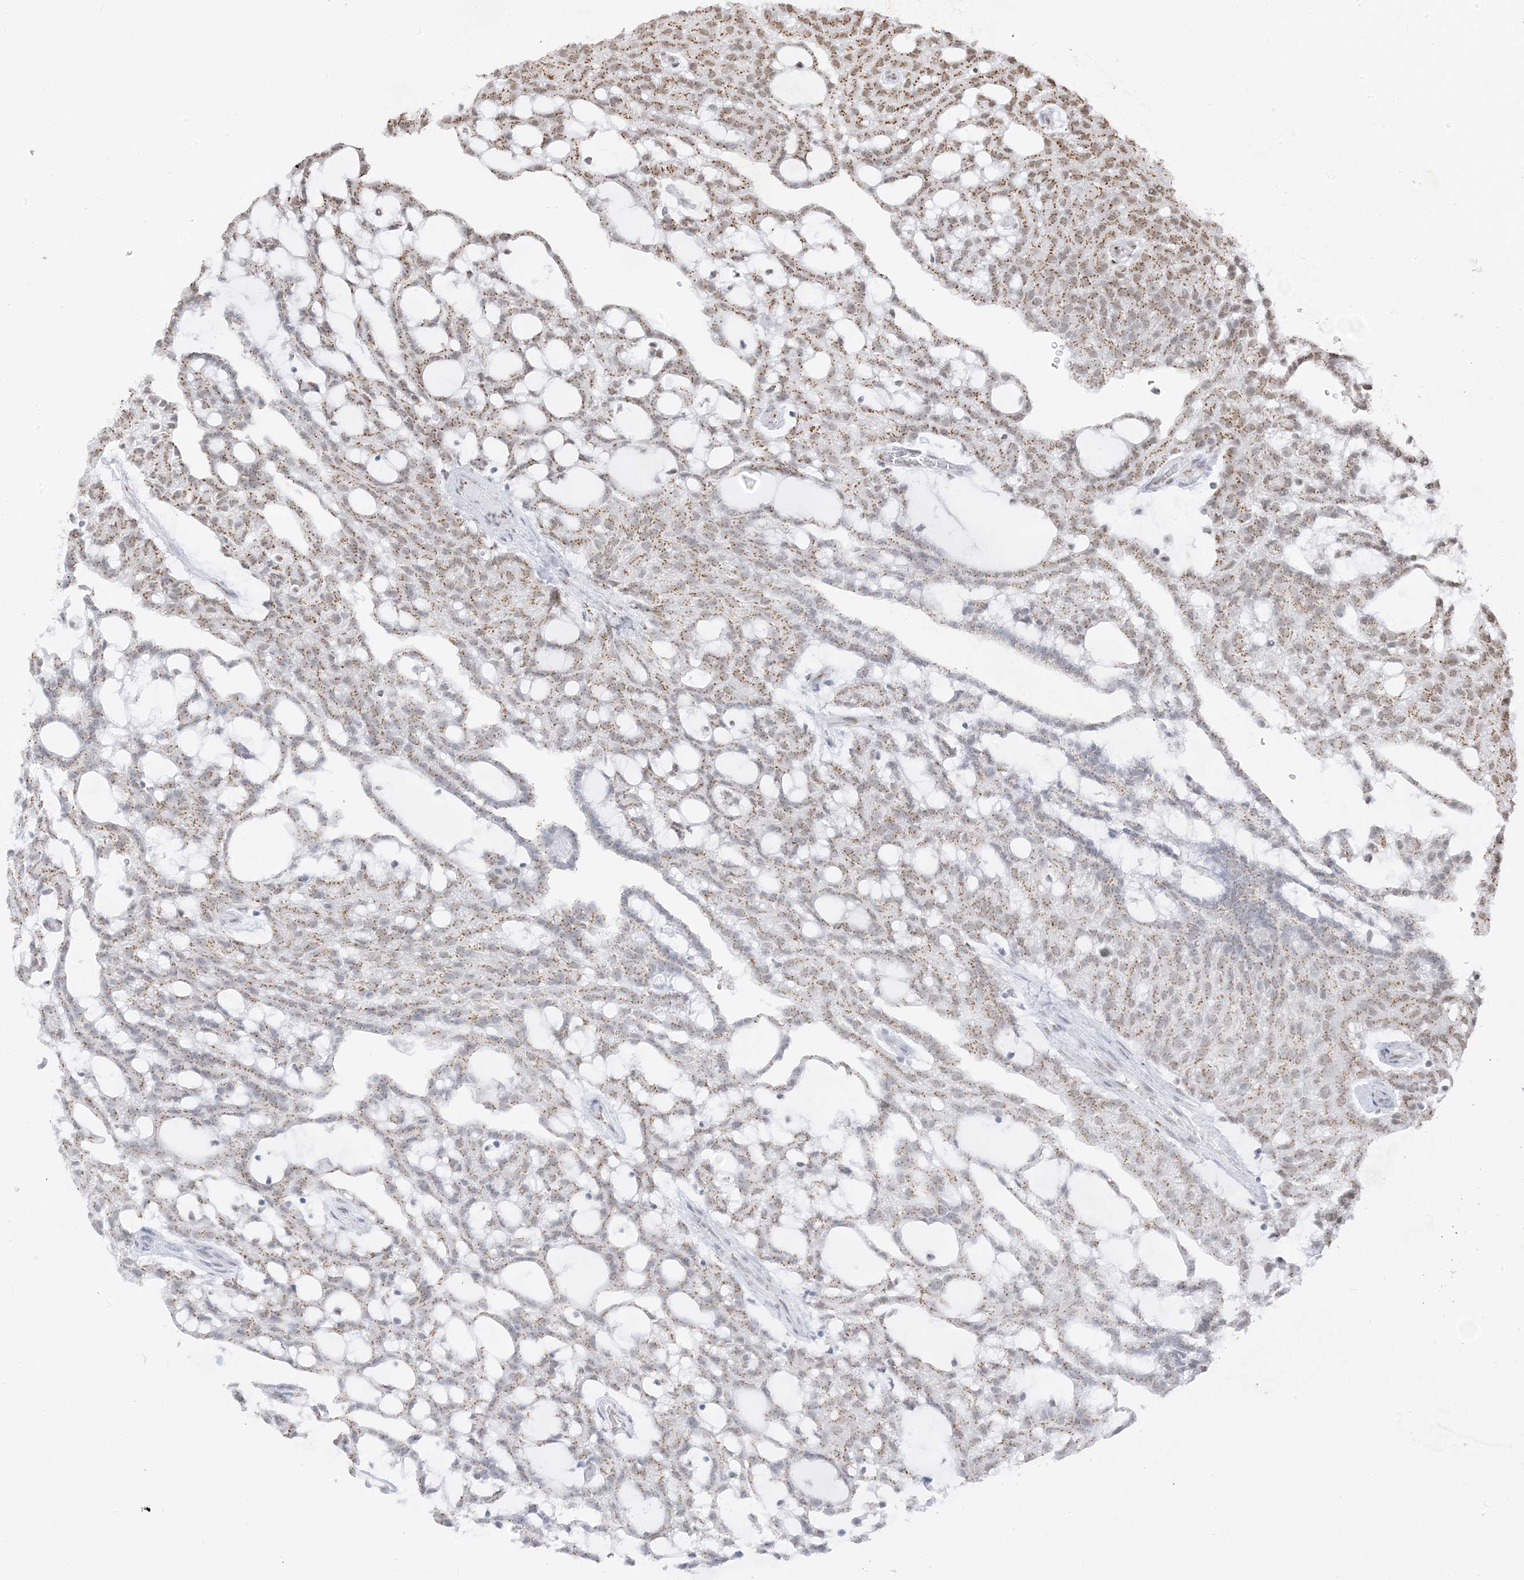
{"staining": {"intensity": "moderate", "quantity": "25%-75%", "location": "cytoplasmic/membranous,nuclear"}, "tissue": "renal cancer", "cell_type": "Tumor cells", "image_type": "cancer", "snomed": [{"axis": "morphology", "description": "Adenocarcinoma, NOS"}, {"axis": "topography", "description": "Kidney"}], "caption": "Immunohistochemistry of human renal cancer (adenocarcinoma) reveals medium levels of moderate cytoplasmic/membranous and nuclear staining in approximately 25%-75% of tumor cells.", "gene": "GPR107", "patient": {"sex": "male", "age": 63}}